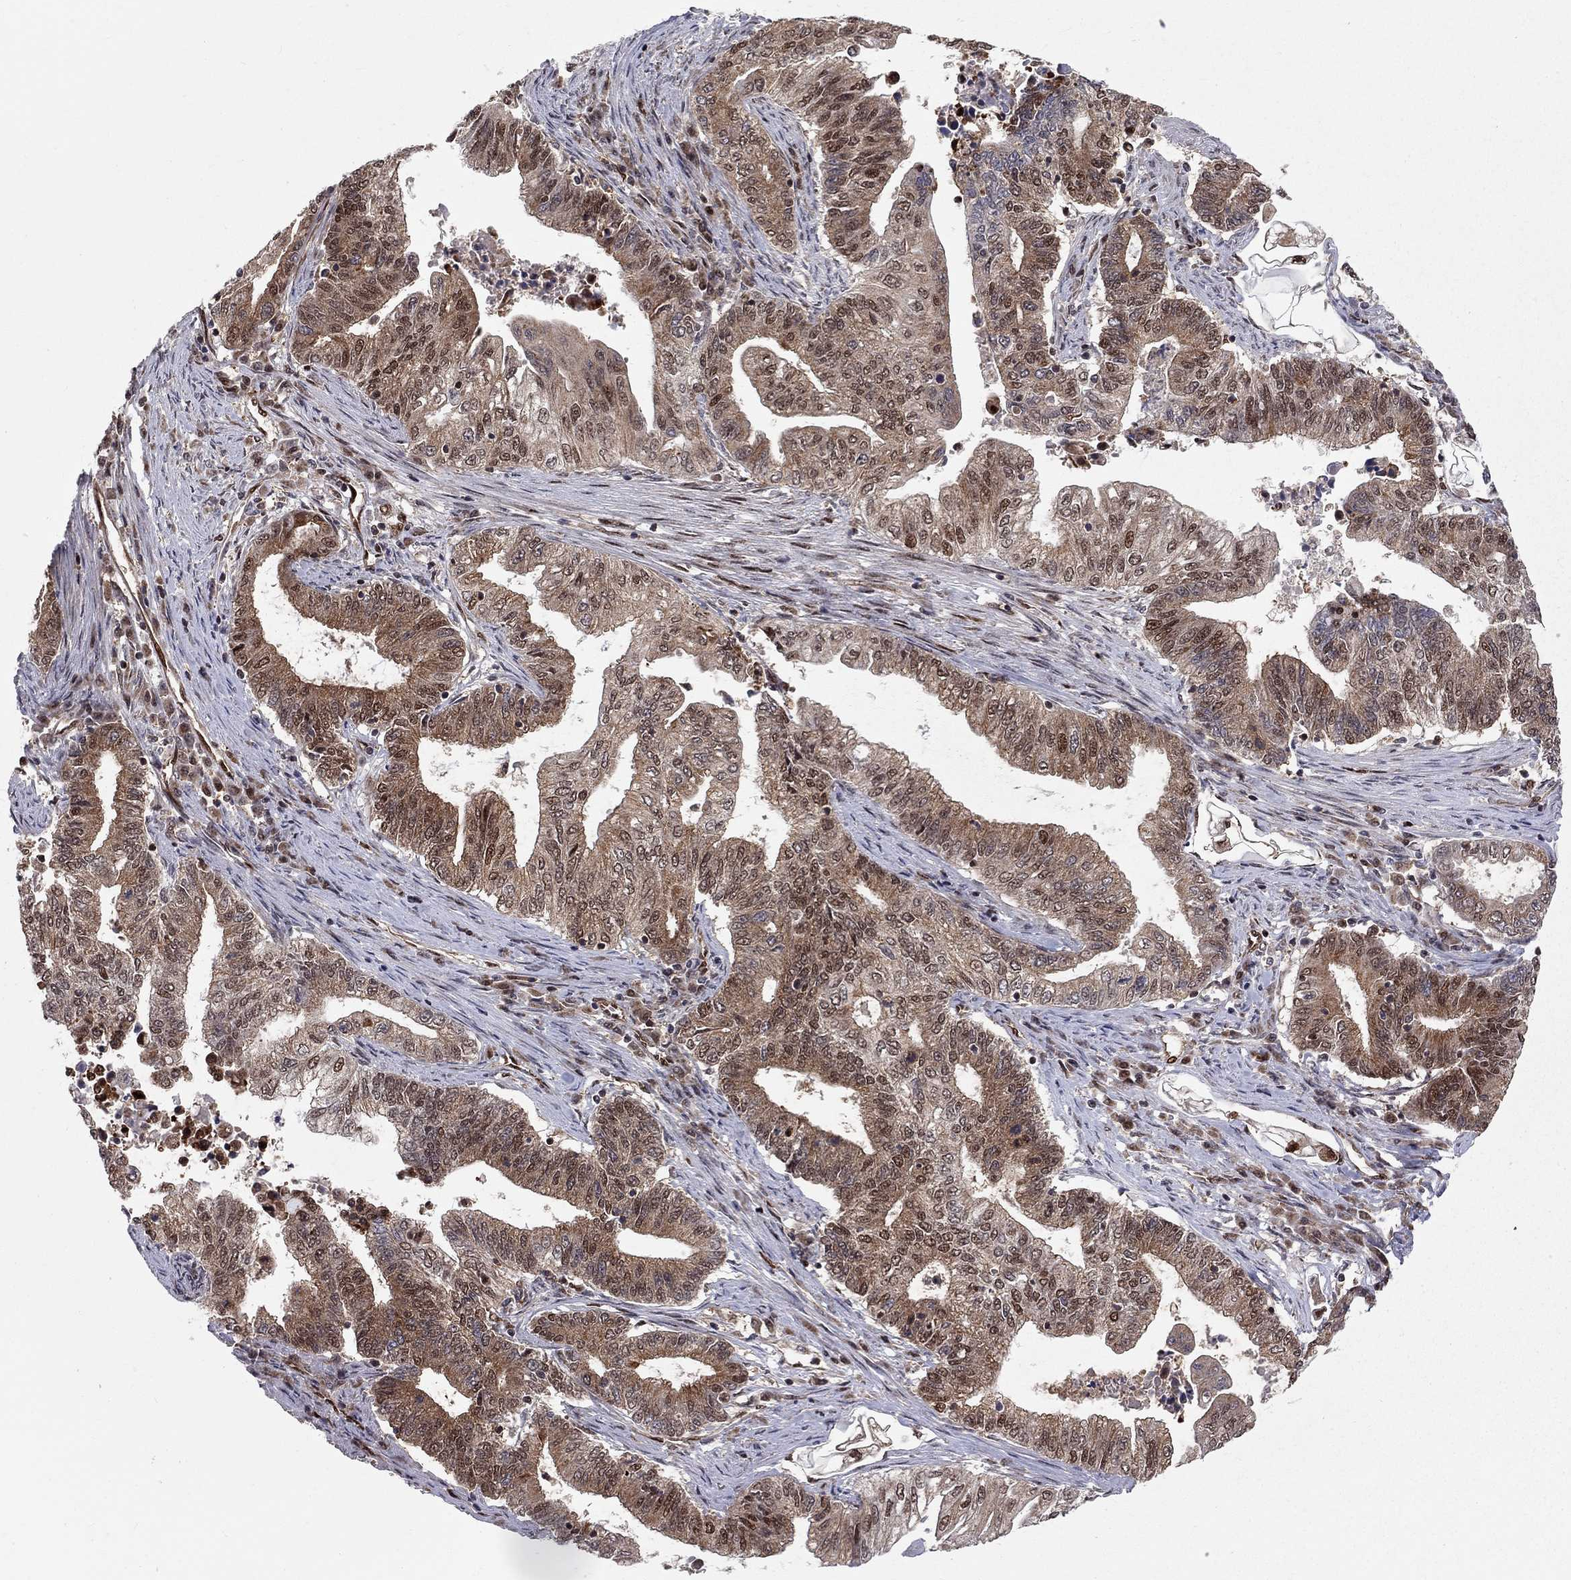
{"staining": {"intensity": "moderate", "quantity": ">75%", "location": "cytoplasmic/membranous,nuclear"}, "tissue": "endometrial cancer", "cell_type": "Tumor cells", "image_type": "cancer", "snomed": [{"axis": "morphology", "description": "Adenocarcinoma, NOS"}, {"axis": "topography", "description": "Uterus"}, {"axis": "topography", "description": "Endometrium"}], "caption": "Protein staining of adenocarcinoma (endometrial) tissue exhibits moderate cytoplasmic/membranous and nuclear staining in about >75% of tumor cells. The protein of interest is shown in brown color, while the nuclei are stained blue.", "gene": "ELOB", "patient": {"sex": "female", "age": 54}}